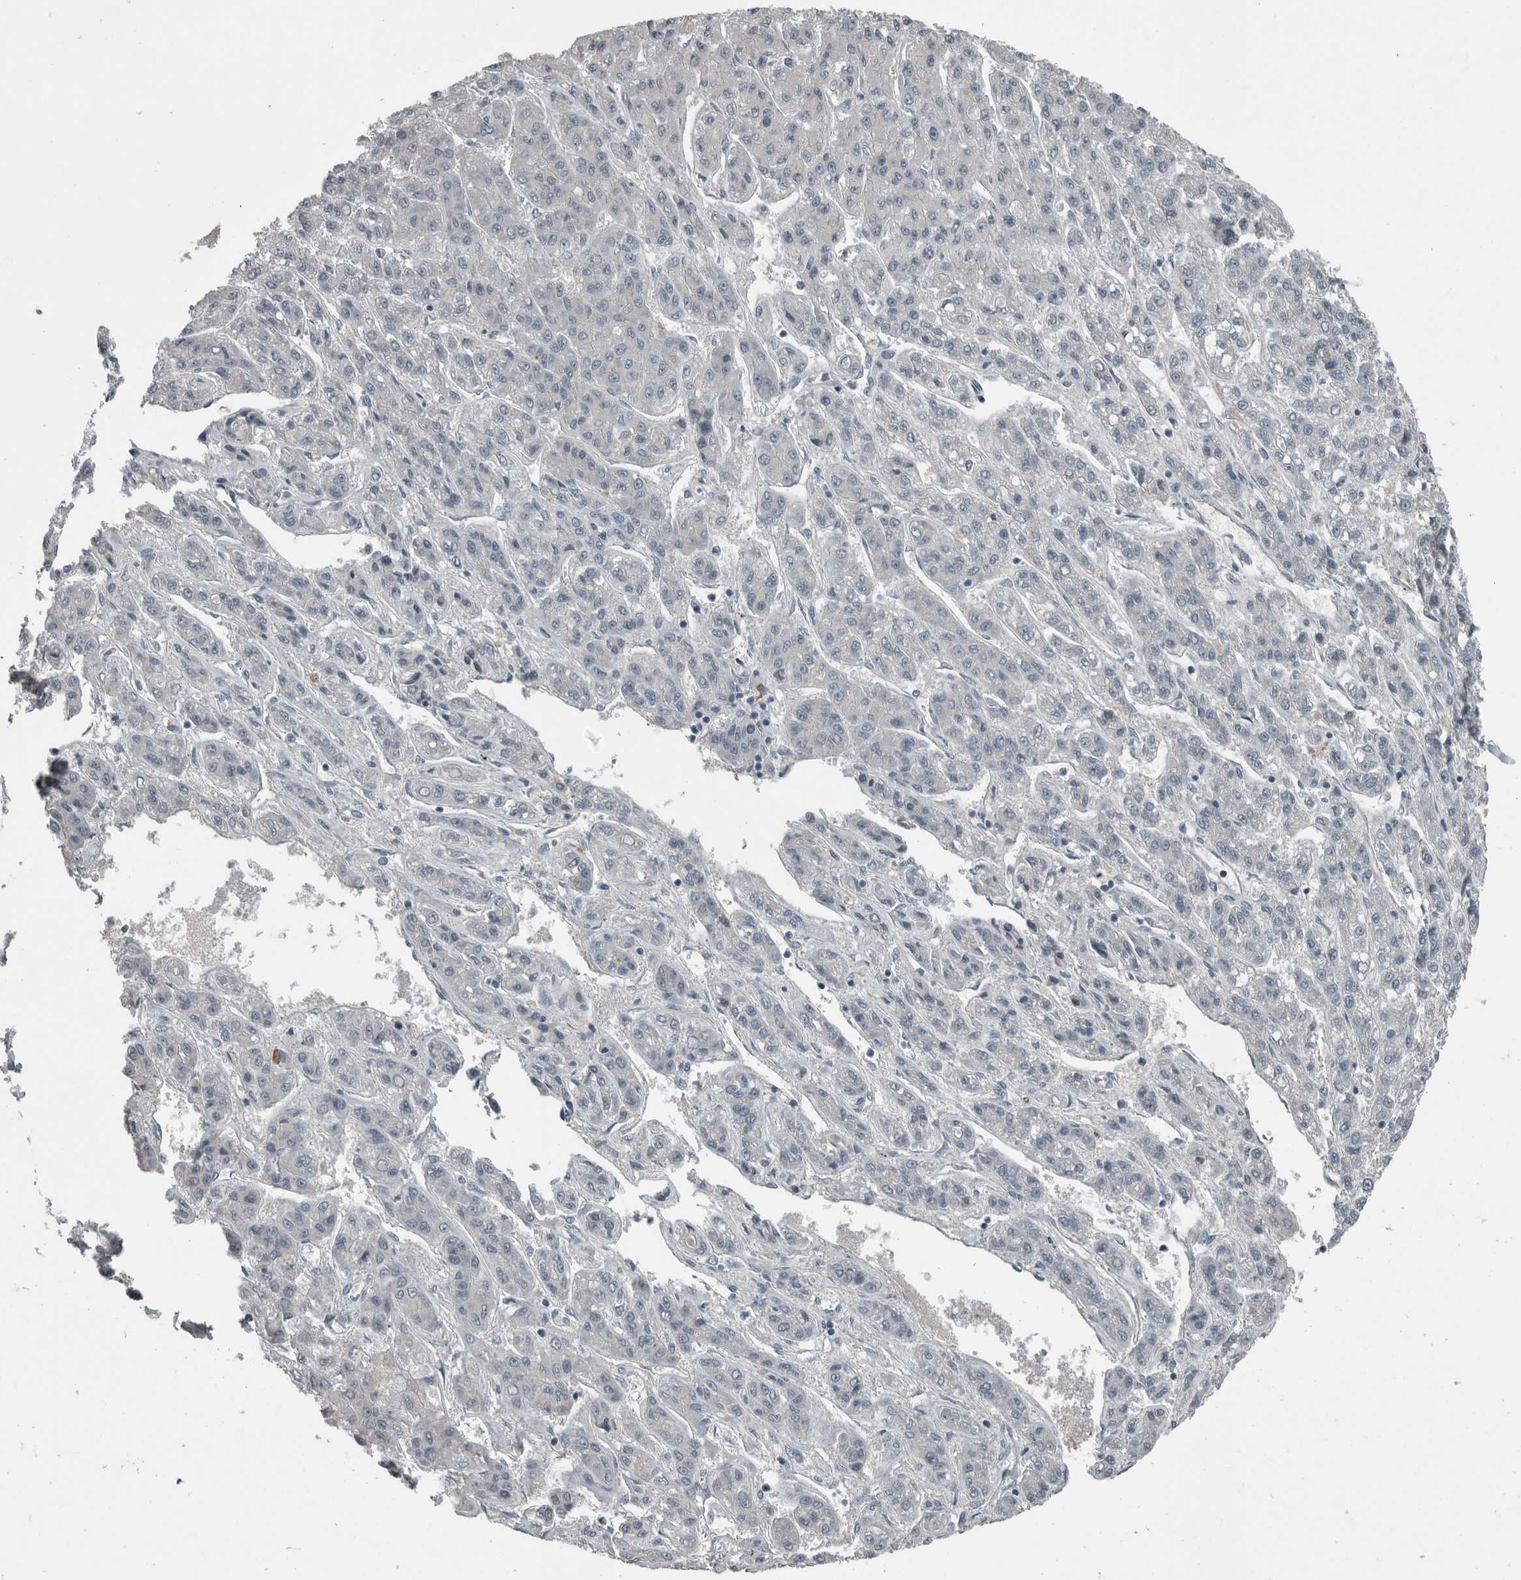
{"staining": {"intensity": "moderate", "quantity": "<25%", "location": "cytoplasmic/membranous"}, "tissue": "liver cancer", "cell_type": "Tumor cells", "image_type": "cancer", "snomed": [{"axis": "morphology", "description": "Carcinoma, Hepatocellular, NOS"}, {"axis": "topography", "description": "Liver"}], "caption": "Immunohistochemical staining of liver hepatocellular carcinoma shows moderate cytoplasmic/membranous protein expression in about <25% of tumor cells. (DAB IHC with brightfield microscopy, high magnification).", "gene": "KRT20", "patient": {"sex": "male", "age": 70}}